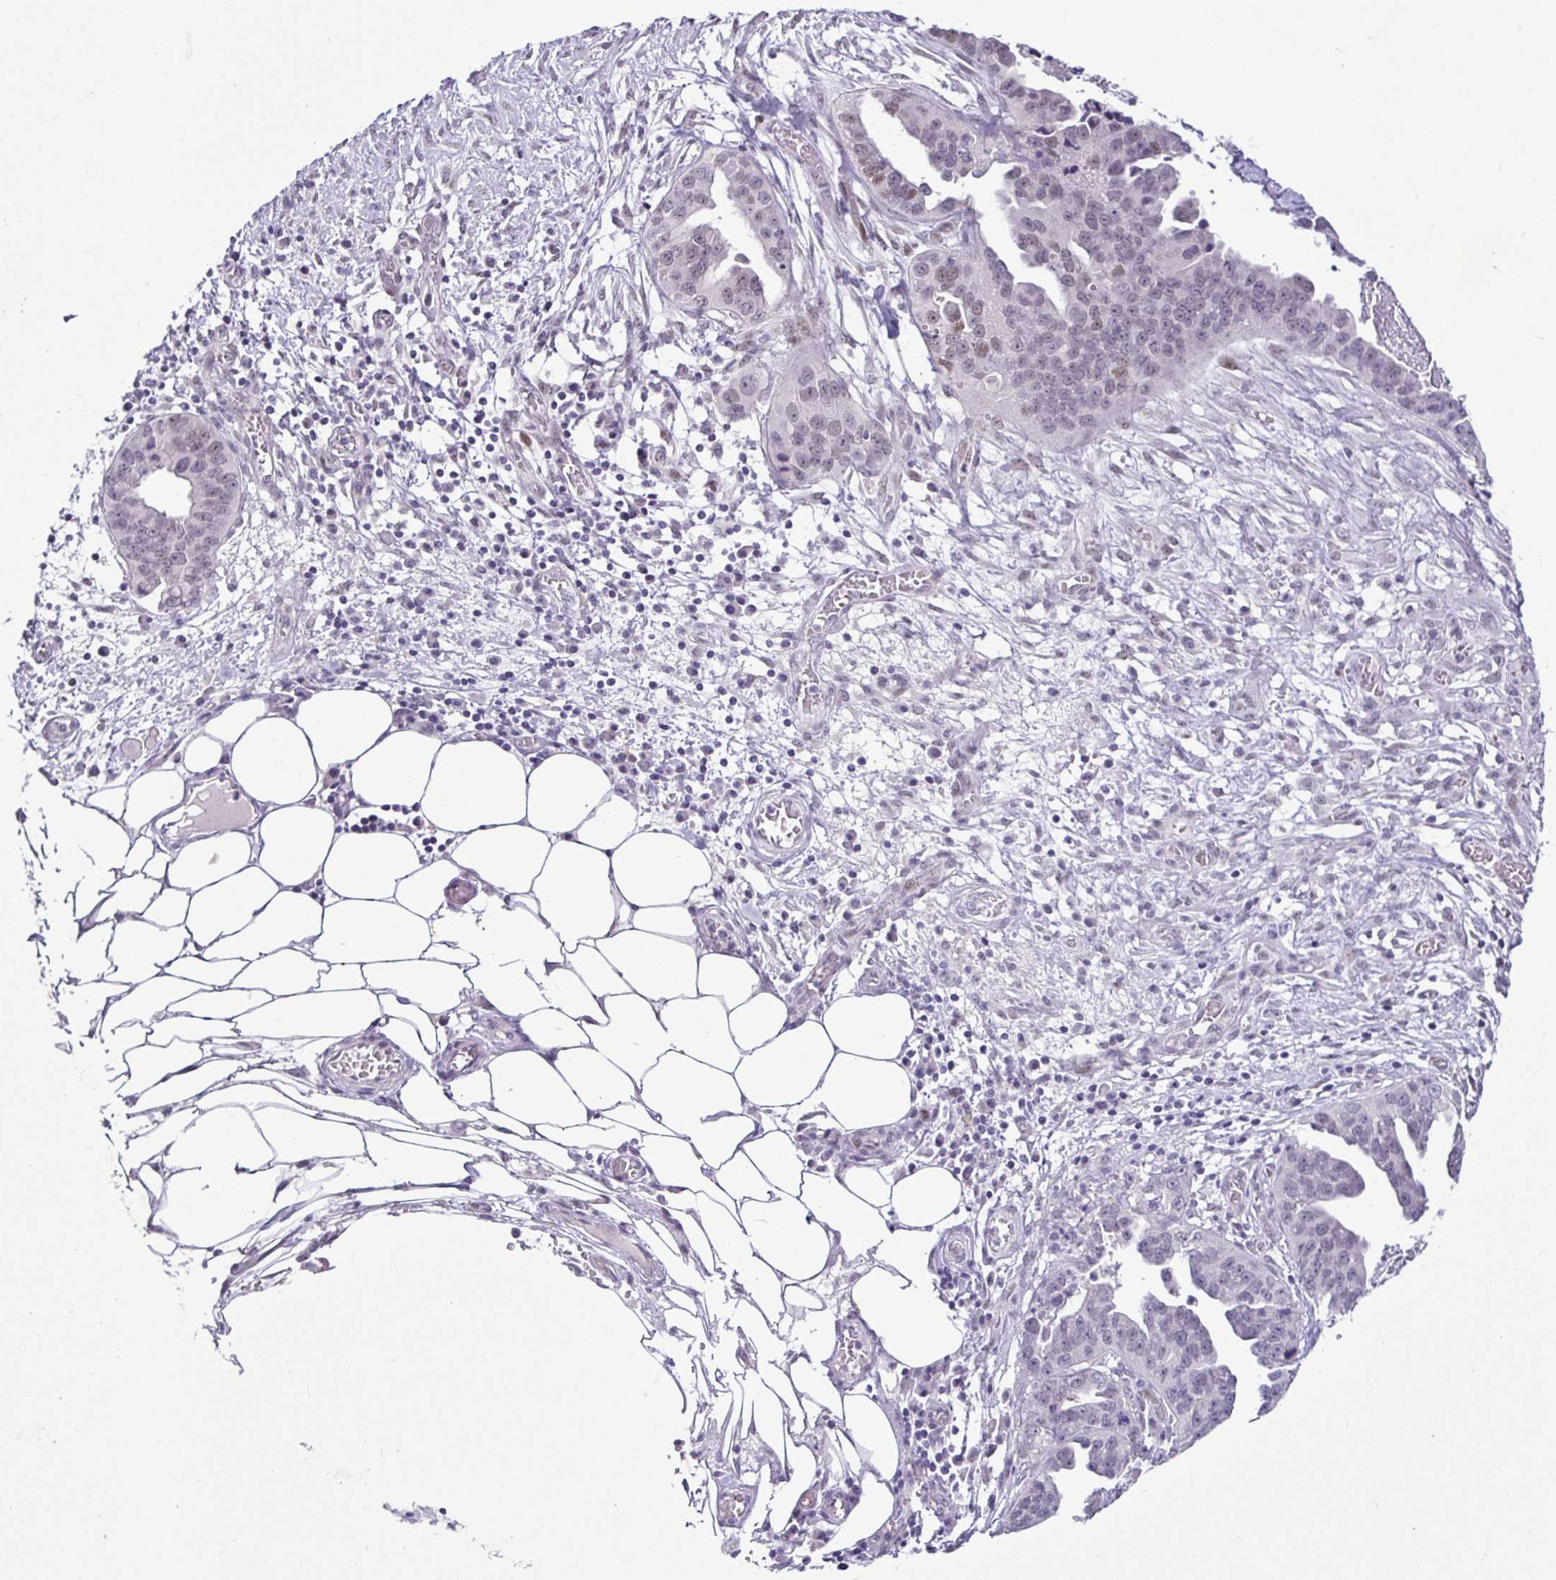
{"staining": {"intensity": "weak", "quantity": "<25%", "location": "nuclear"}, "tissue": "ovarian cancer", "cell_type": "Tumor cells", "image_type": "cancer", "snomed": [{"axis": "morphology", "description": "Cystadenocarcinoma, serous, NOS"}, {"axis": "topography", "description": "Ovary"}], "caption": "IHC photomicrograph of neoplastic tissue: ovarian cancer stained with DAB (3,3'-diaminobenzidine) displays no significant protein positivity in tumor cells. (Immunohistochemistry (ihc), brightfield microscopy, high magnification).", "gene": "NUP188", "patient": {"sex": "female", "age": 75}}